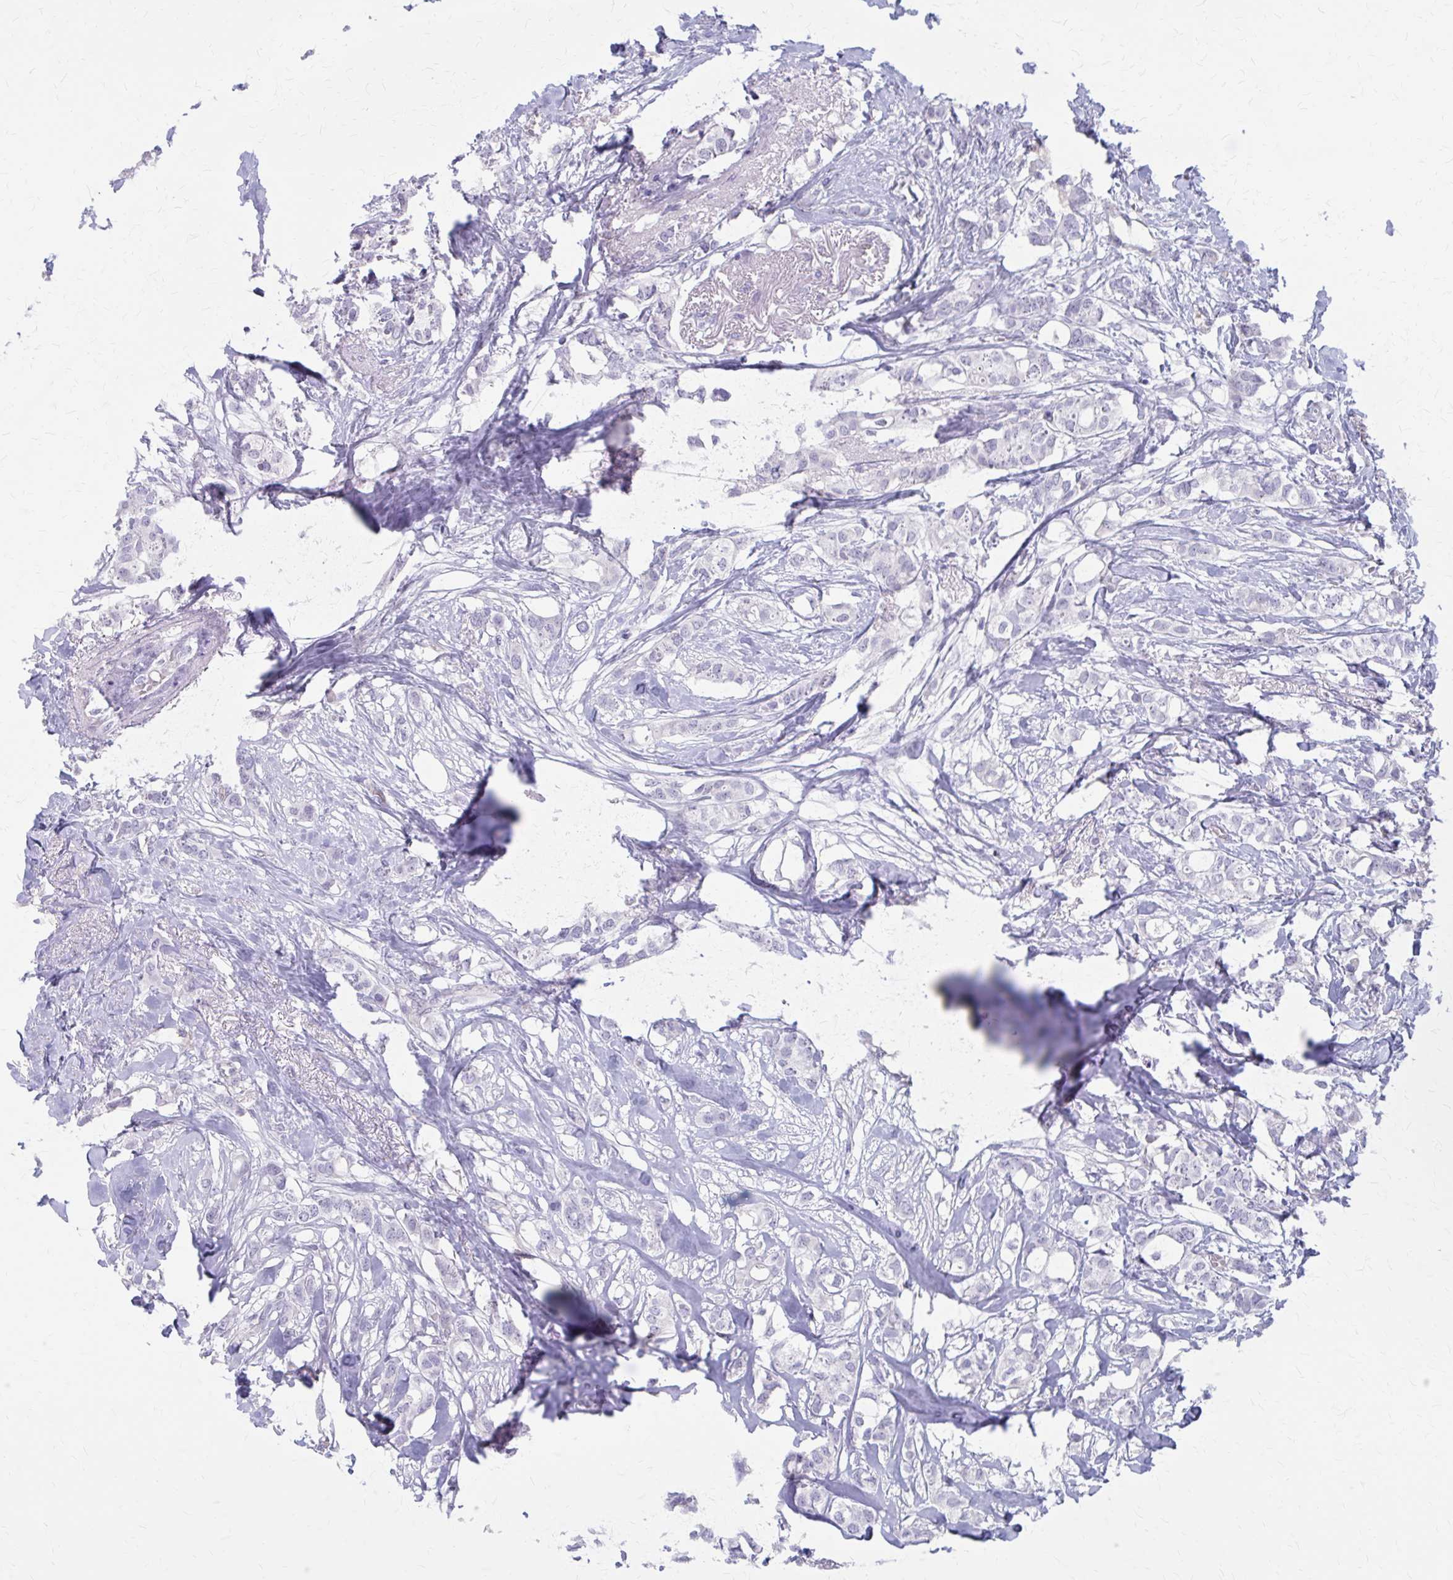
{"staining": {"intensity": "negative", "quantity": "none", "location": "none"}, "tissue": "breast cancer", "cell_type": "Tumor cells", "image_type": "cancer", "snomed": [{"axis": "morphology", "description": "Duct carcinoma"}, {"axis": "topography", "description": "Breast"}], "caption": "A high-resolution image shows immunohistochemistry (IHC) staining of breast cancer (infiltrating ductal carcinoma), which shows no significant staining in tumor cells.", "gene": "CLIC2", "patient": {"sex": "female", "age": 62}}